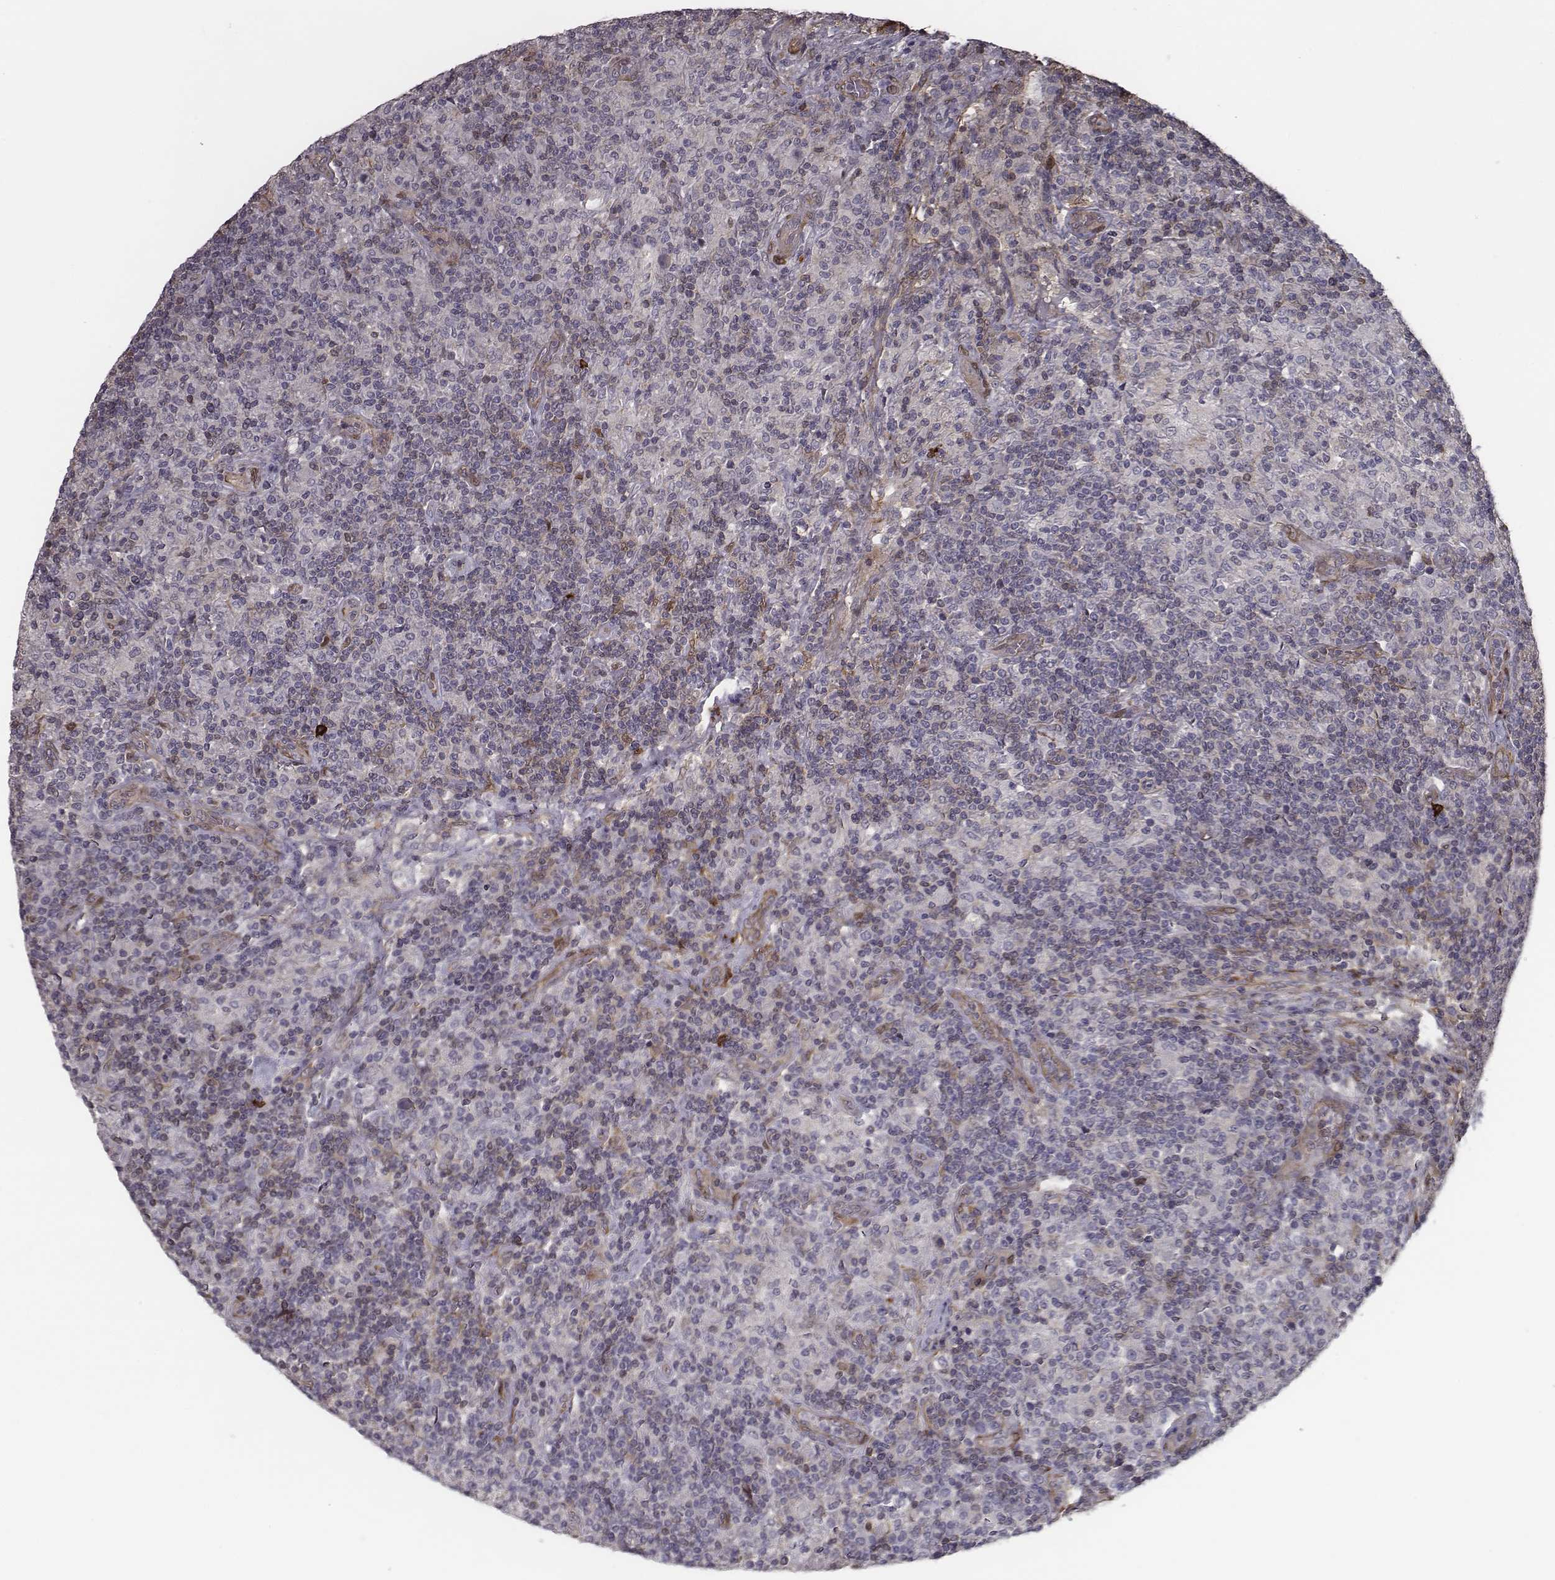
{"staining": {"intensity": "negative", "quantity": "none", "location": "none"}, "tissue": "lymphoma", "cell_type": "Tumor cells", "image_type": "cancer", "snomed": [{"axis": "morphology", "description": "Hodgkin's disease, NOS"}, {"axis": "topography", "description": "Lymph node"}], "caption": "Tumor cells show no significant positivity in lymphoma.", "gene": "ISYNA1", "patient": {"sex": "male", "age": 70}}